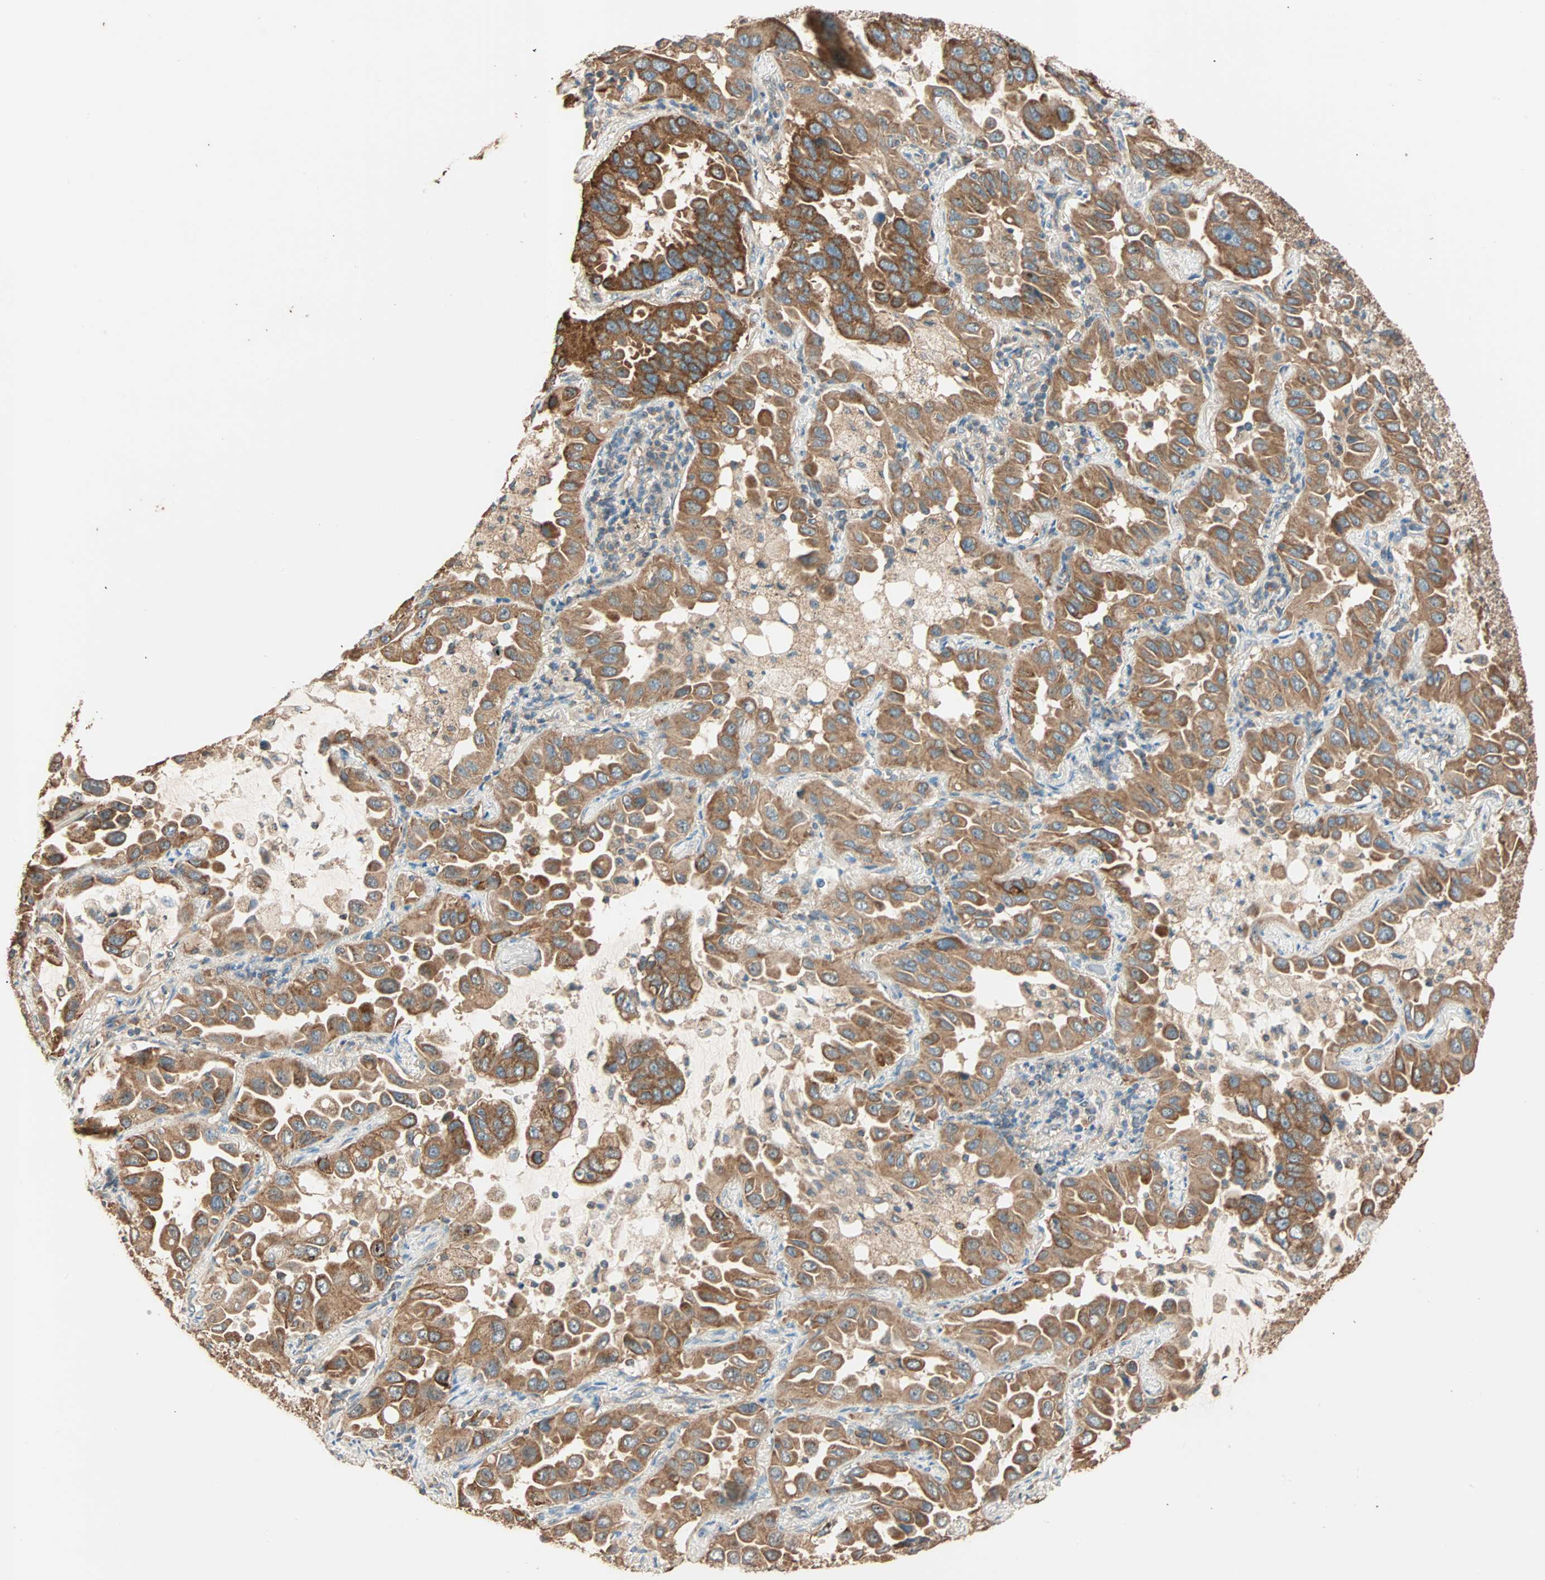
{"staining": {"intensity": "strong", "quantity": ">75%", "location": "cytoplasmic/membranous"}, "tissue": "lung cancer", "cell_type": "Tumor cells", "image_type": "cancer", "snomed": [{"axis": "morphology", "description": "Adenocarcinoma, NOS"}, {"axis": "topography", "description": "Lung"}], "caption": "Lung adenocarcinoma stained with DAB immunohistochemistry (IHC) reveals high levels of strong cytoplasmic/membranous expression in approximately >75% of tumor cells. (Brightfield microscopy of DAB IHC at high magnification).", "gene": "EIF4G2", "patient": {"sex": "male", "age": 64}}